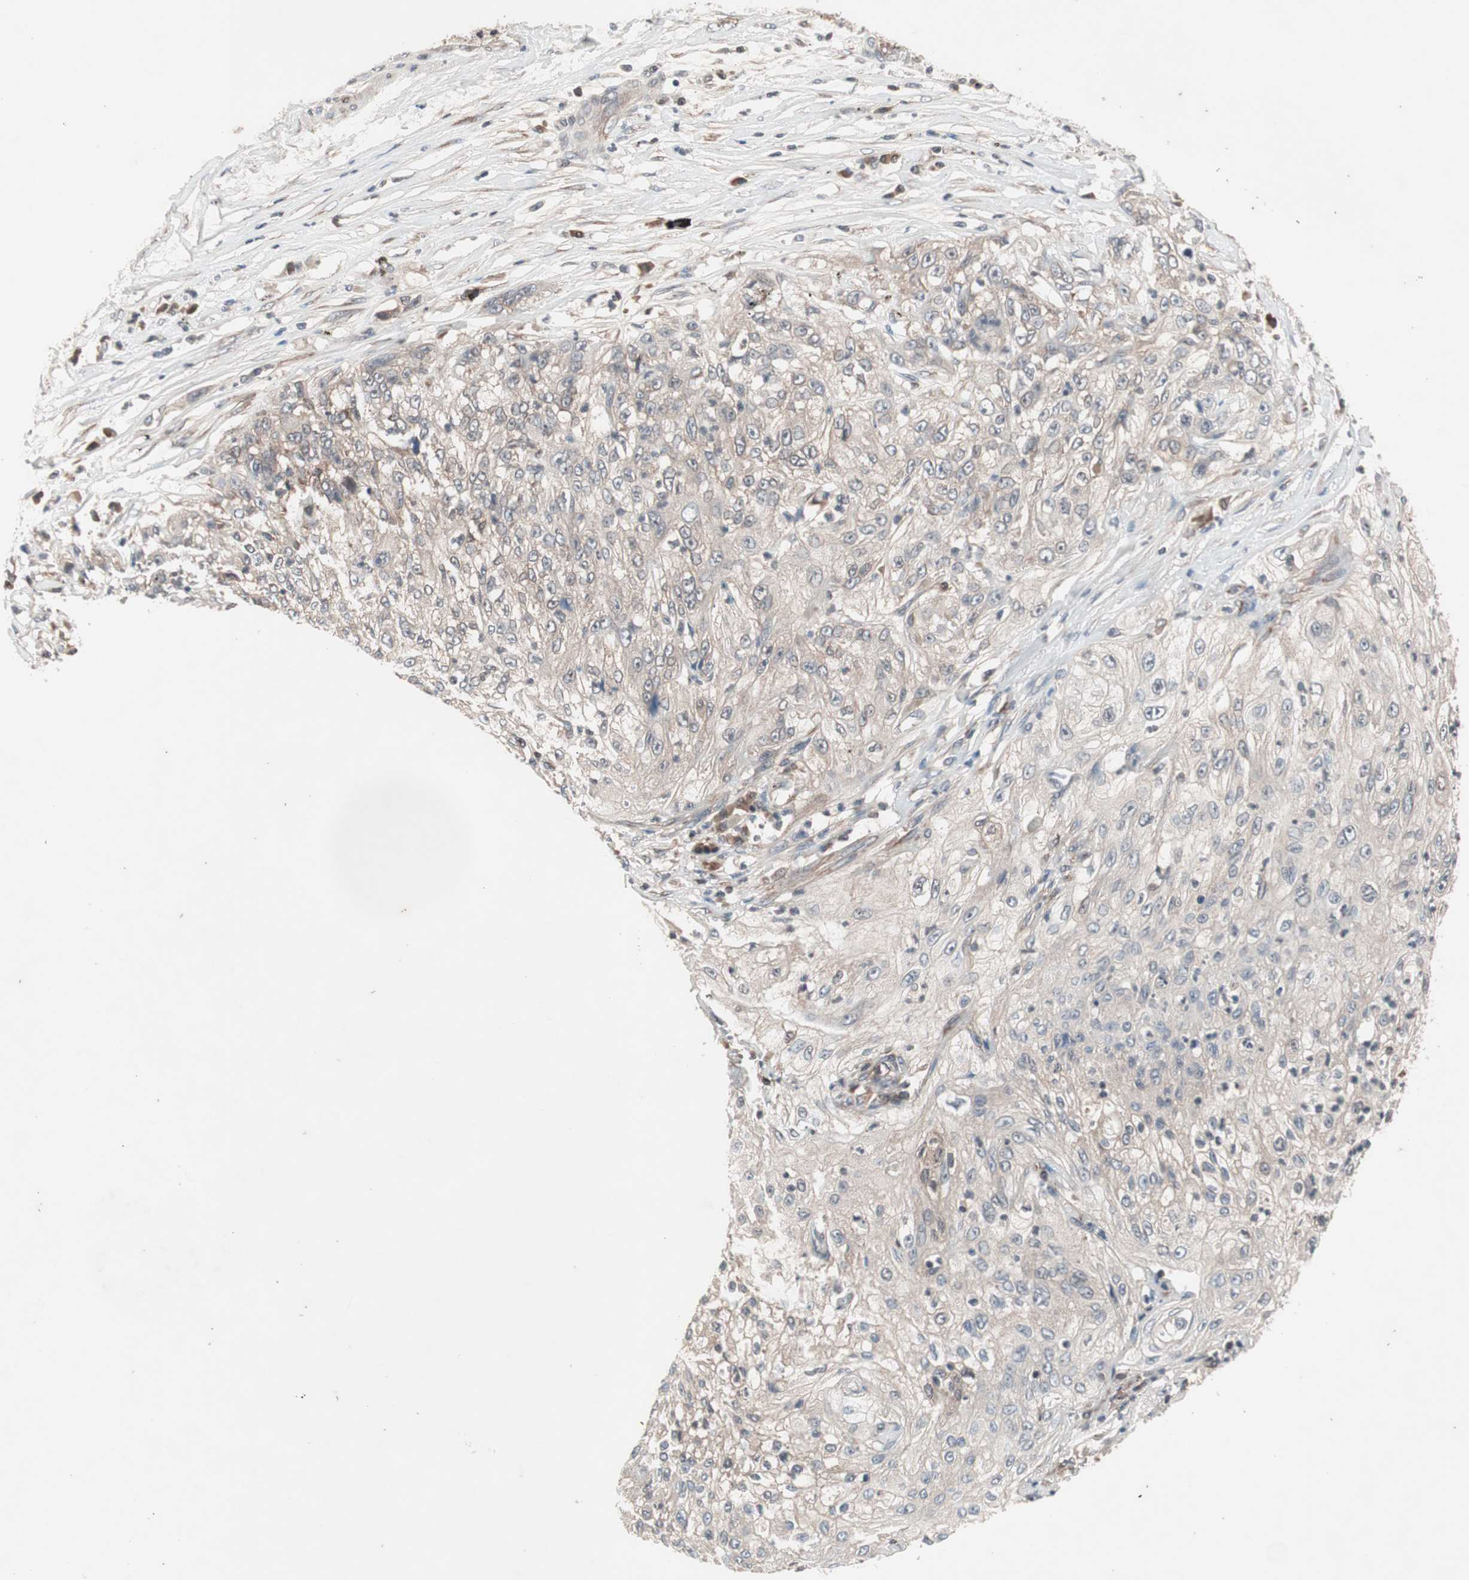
{"staining": {"intensity": "negative", "quantity": "none", "location": "none"}, "tissue": "lung cancer", "cell_type": "Tumor cells", "image_type": "cancer", "snomed": [{"axis": "morphology", "description": "Inflammation, NOS"}, {"axis": "morphology", "description": "Squamous cell carcinoma, NOS"}, {"axis": "topography", "description": "Lymph node"}, {"axis": "topography", "description": "Soft tissue"}, {"axis": "topography", "description": "Lung"}], "caption": "The immunohistochemistry photomicrograph has no significant staining in tumor cells of lung cancer tissue.", "gene": "IRS1", "patient": {"sex": "male", "age": 66}}